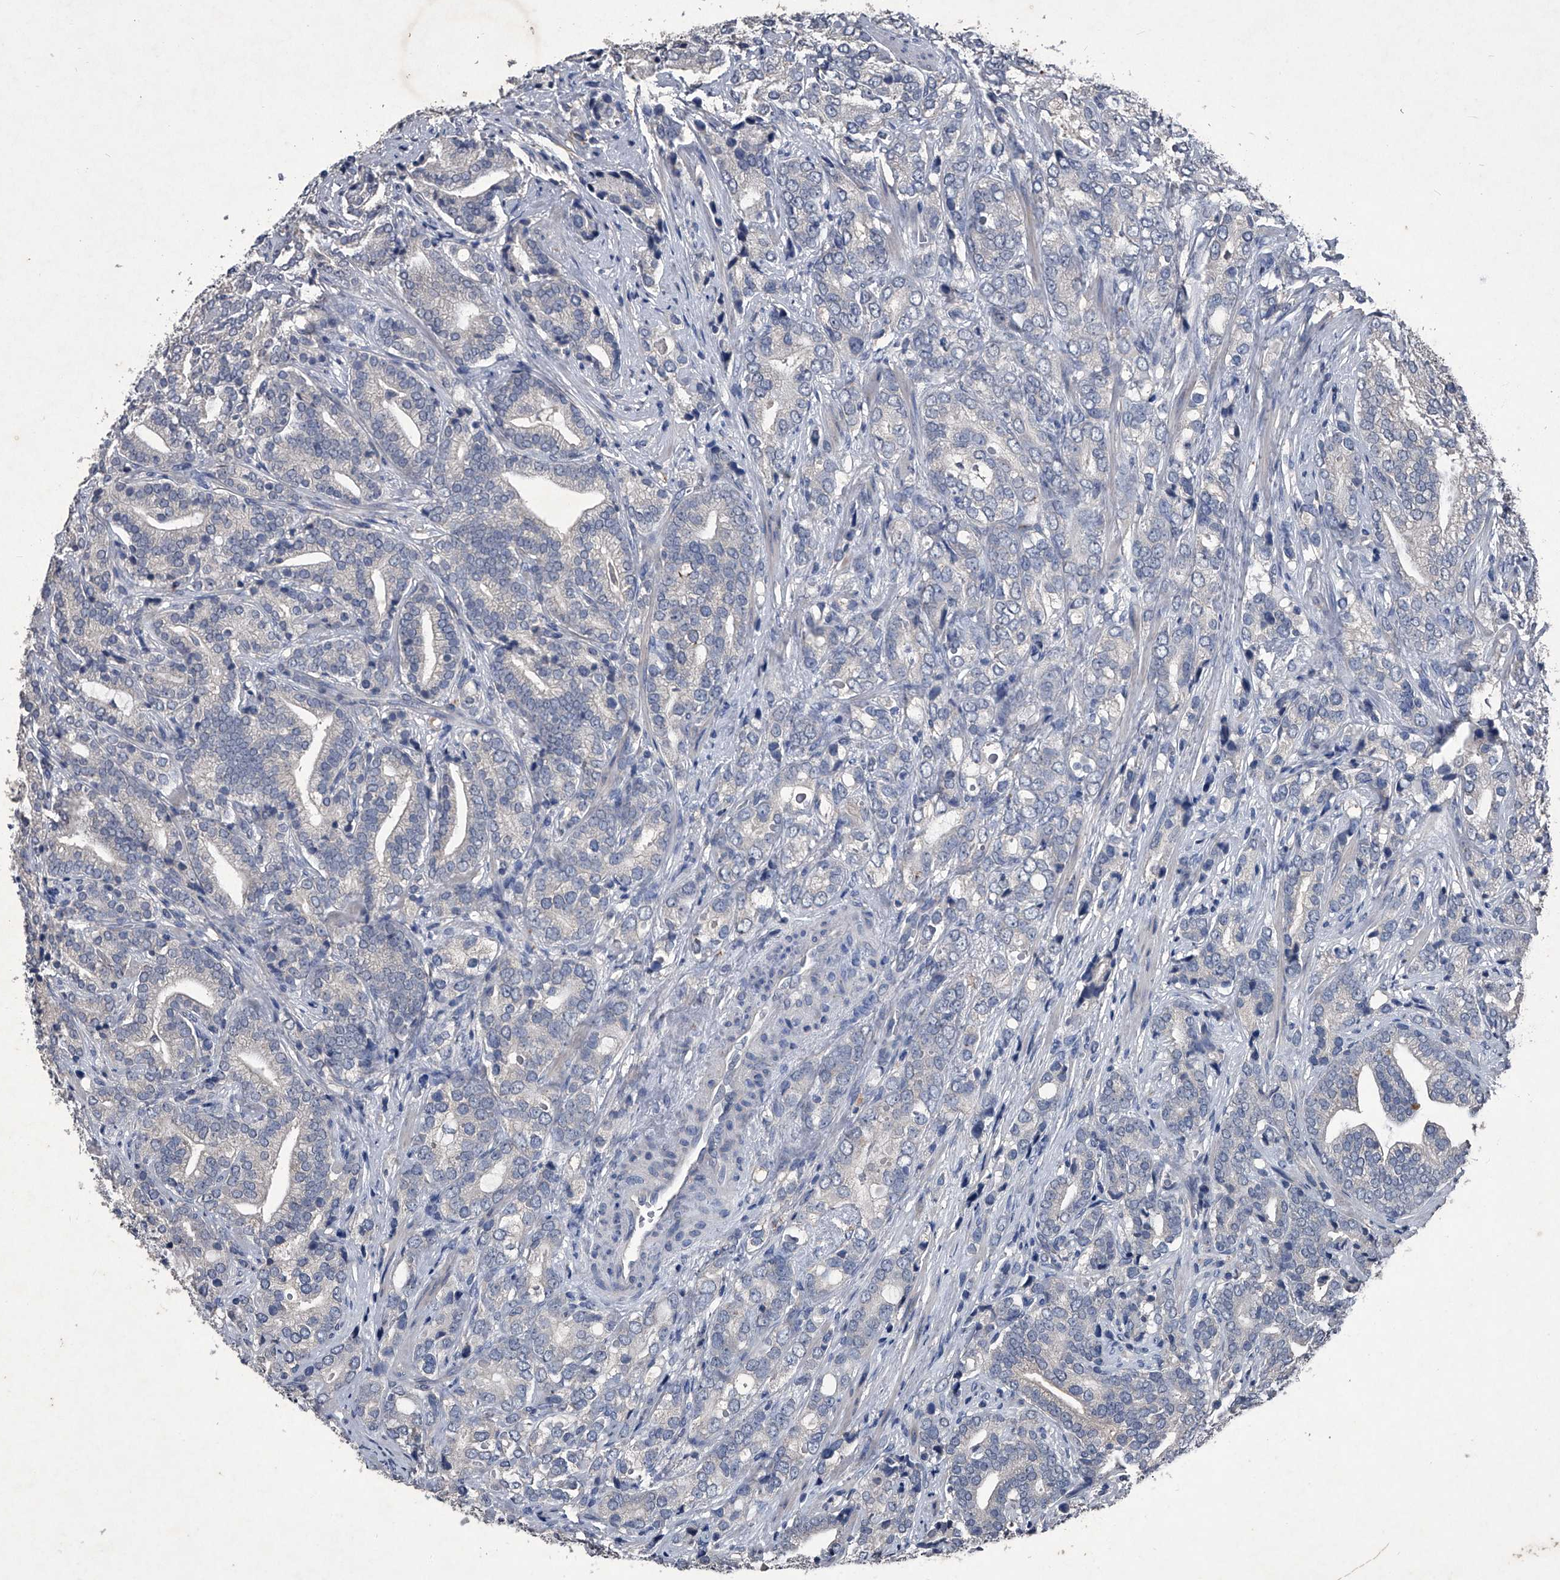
{"staining": {"intensity": "negative", "quantity": "none", "location": "none"}, "tissue": "prostate cancer", "cell_type": "Tumor cells", "image_type": "cancer", "snomed": [{"axis": "morphology", "description": "Adenocarcinoma, High grade"}, {"axis": "topography", "description": "Prostate"}], "caption": "A histopathology image of human prostate high-grade adenocarcinoma is negative for staining in tumor cells.", "gene": "MAPKAP1", "patient": {"sex": "male", "age": 57}}